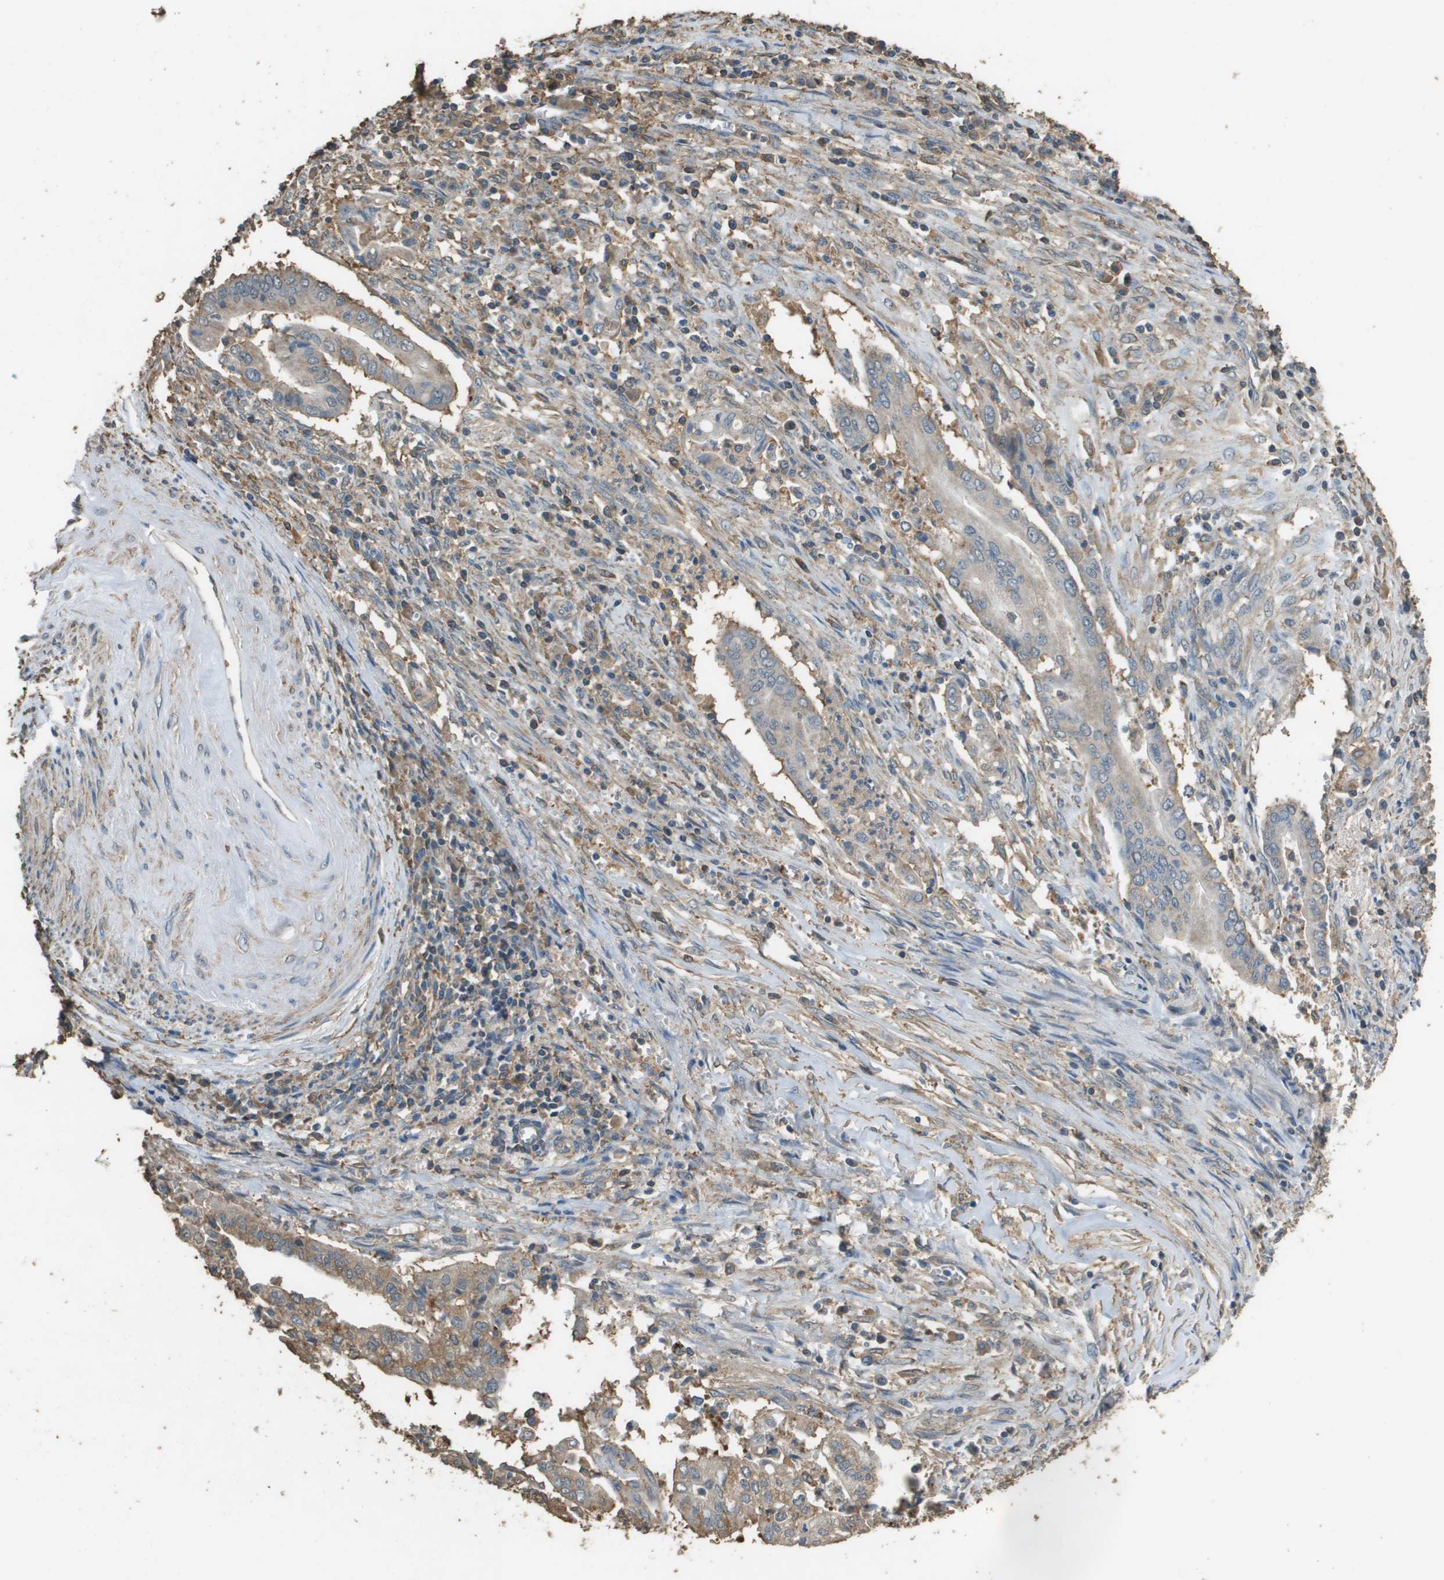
{"staining": {"intensity": "moderate", "quantity": "<25%", "location": "cytoplasmic/membranous"}, "tissue": "cervical cancer", "cell_type": "Tumor cells", "image_type": "cancer", "snomed": [{"axis": "morphology", "description": "Adenocarcinoma, NOS"}, {"axis": "topography", "description": "Cervix"}], "caption": "IHC of cervical cancer (adenocarcinoma) shows low levels of moderate cytoplasmic/membranous staining in approximately <25% of tumor cells.", "gene": "MS4A7", "patient": {"sex": "female", "age": 44}}